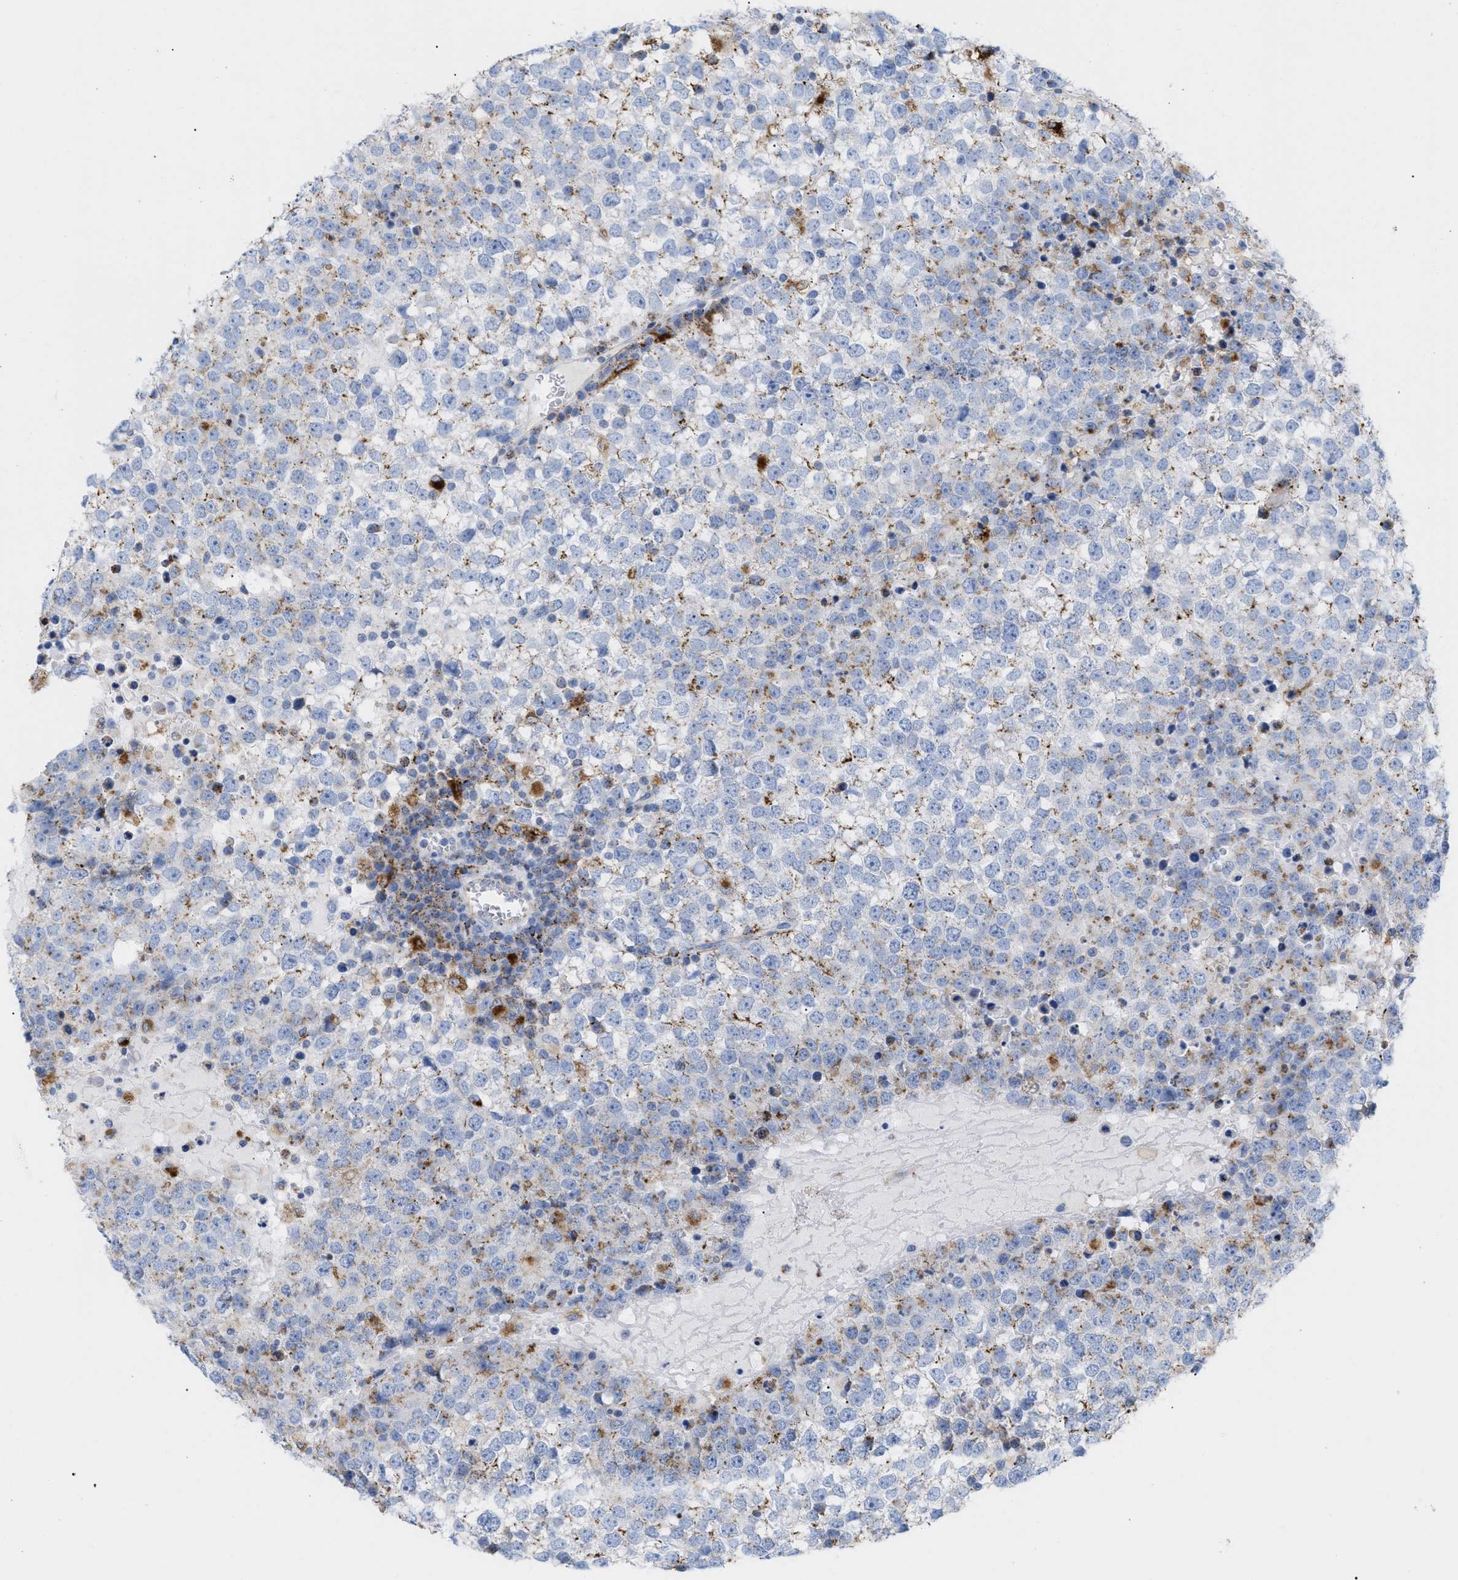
{"staining": {"intensity": "negative", "quantity": "none", "location": "none"}, "tissue": "testis cancer", "cell_type": "Tumor cells", "image_type": "cancer", "snomed": [{"axis": "morphology", "description": "Seminoma, NOS"}, {"axis": "topography", "description": "Testis"}], "caption": "Immunohistochemical staining of seminoma (testis) reveals no significant staining in tumor cells.", "gene": "DRAM2", "patient": {"sex": "male", "age": 65}}